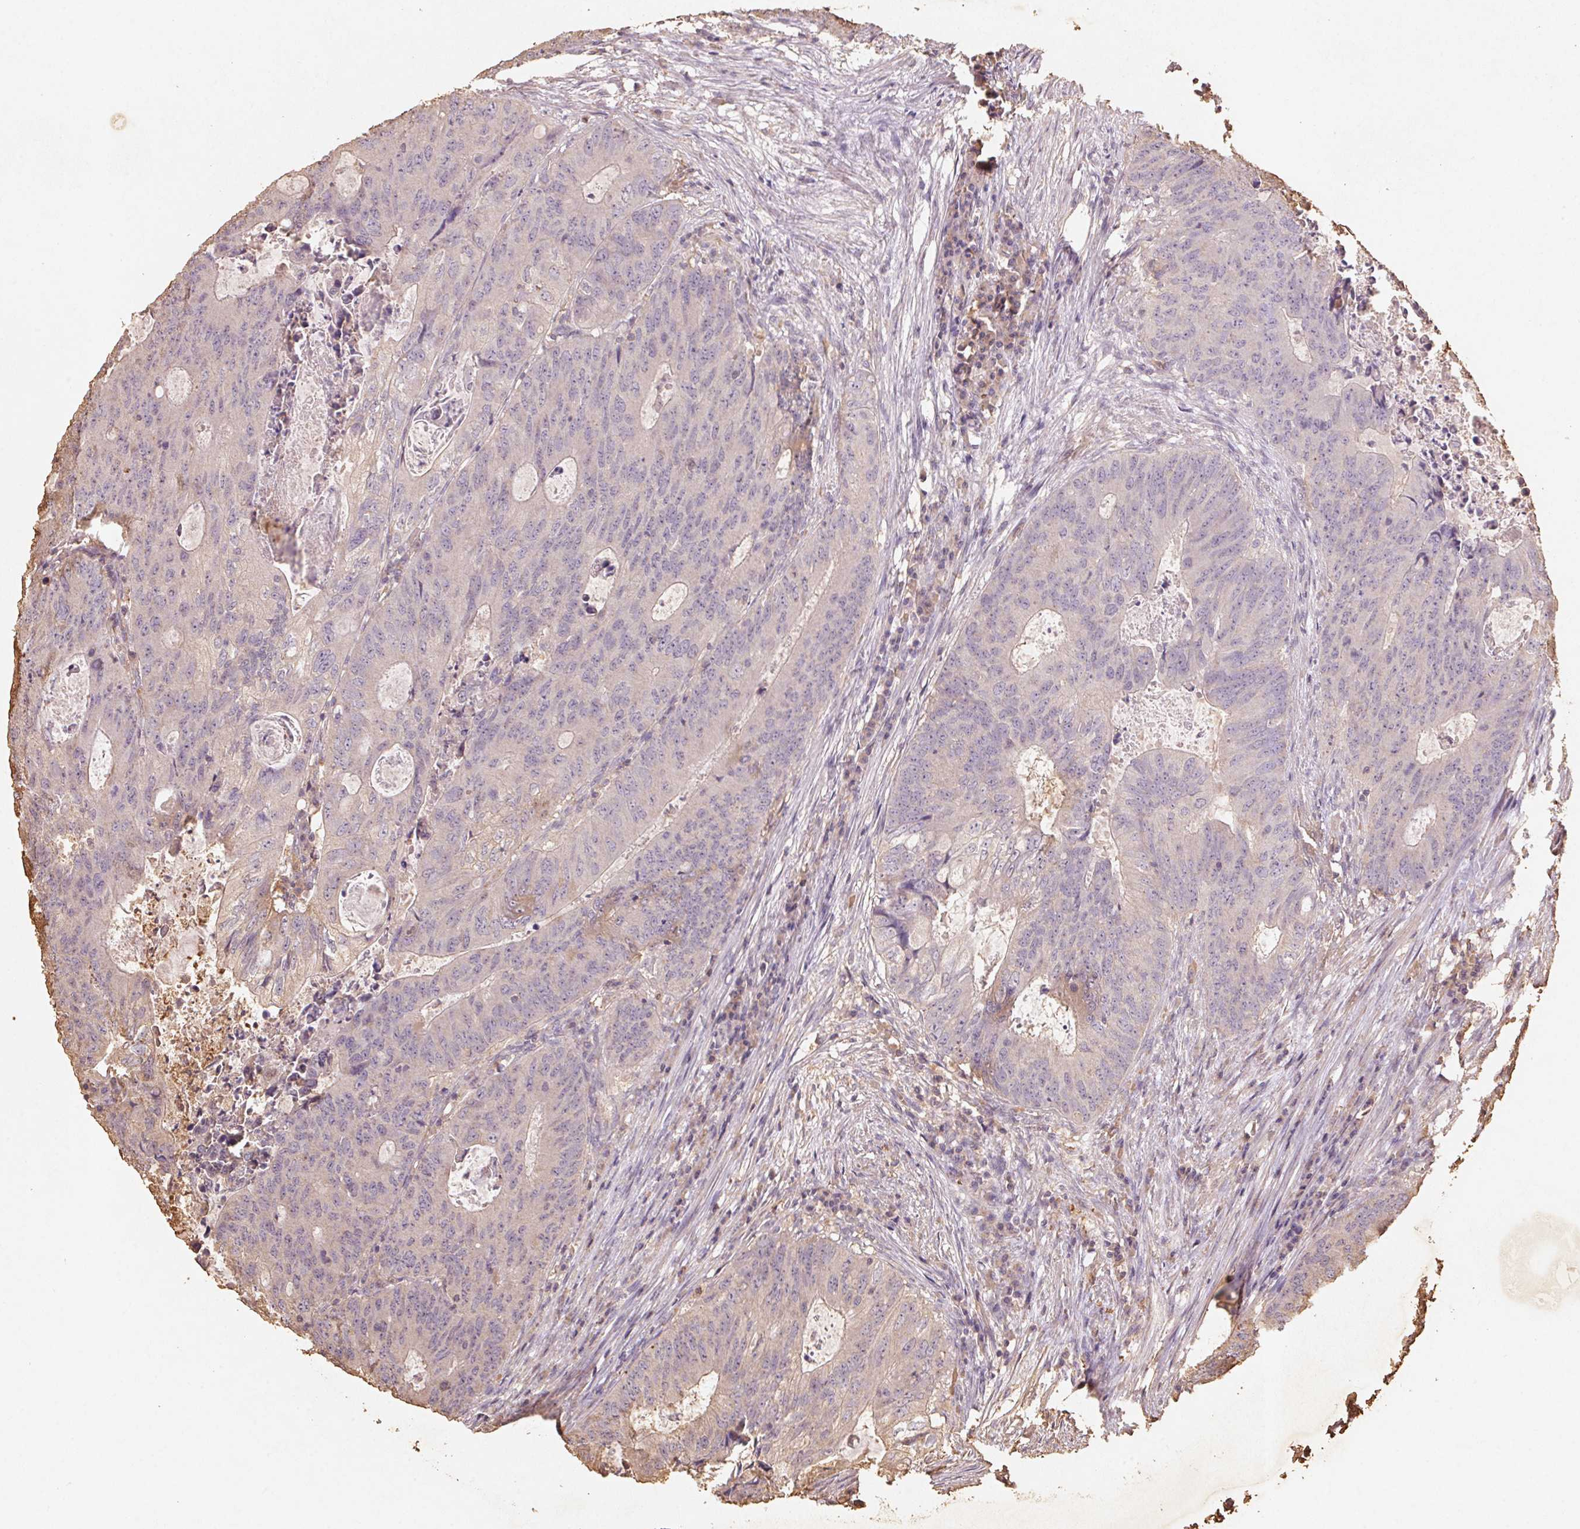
{"staining": {"intensity": "weak", "quantity": "<25%", "location": "cytoplasmic/membranous"}, "tissue": "colorectal cancer", "cell_type": "Tumor cells", "image_type": "cancer", "snomed": [{"axis": "morphology", "description": "Adenocarcinoma, NOS"}, {"axis": "topography", "description": "Colon"}], "caption": "Human adenocarcinoma (colorectal) stained for a protein using immunohistochemistry (IHC) demonstrates no expression in tumor cells.", "gene": "CXCL5", "patient": {"sex": "male", "age": 67}}